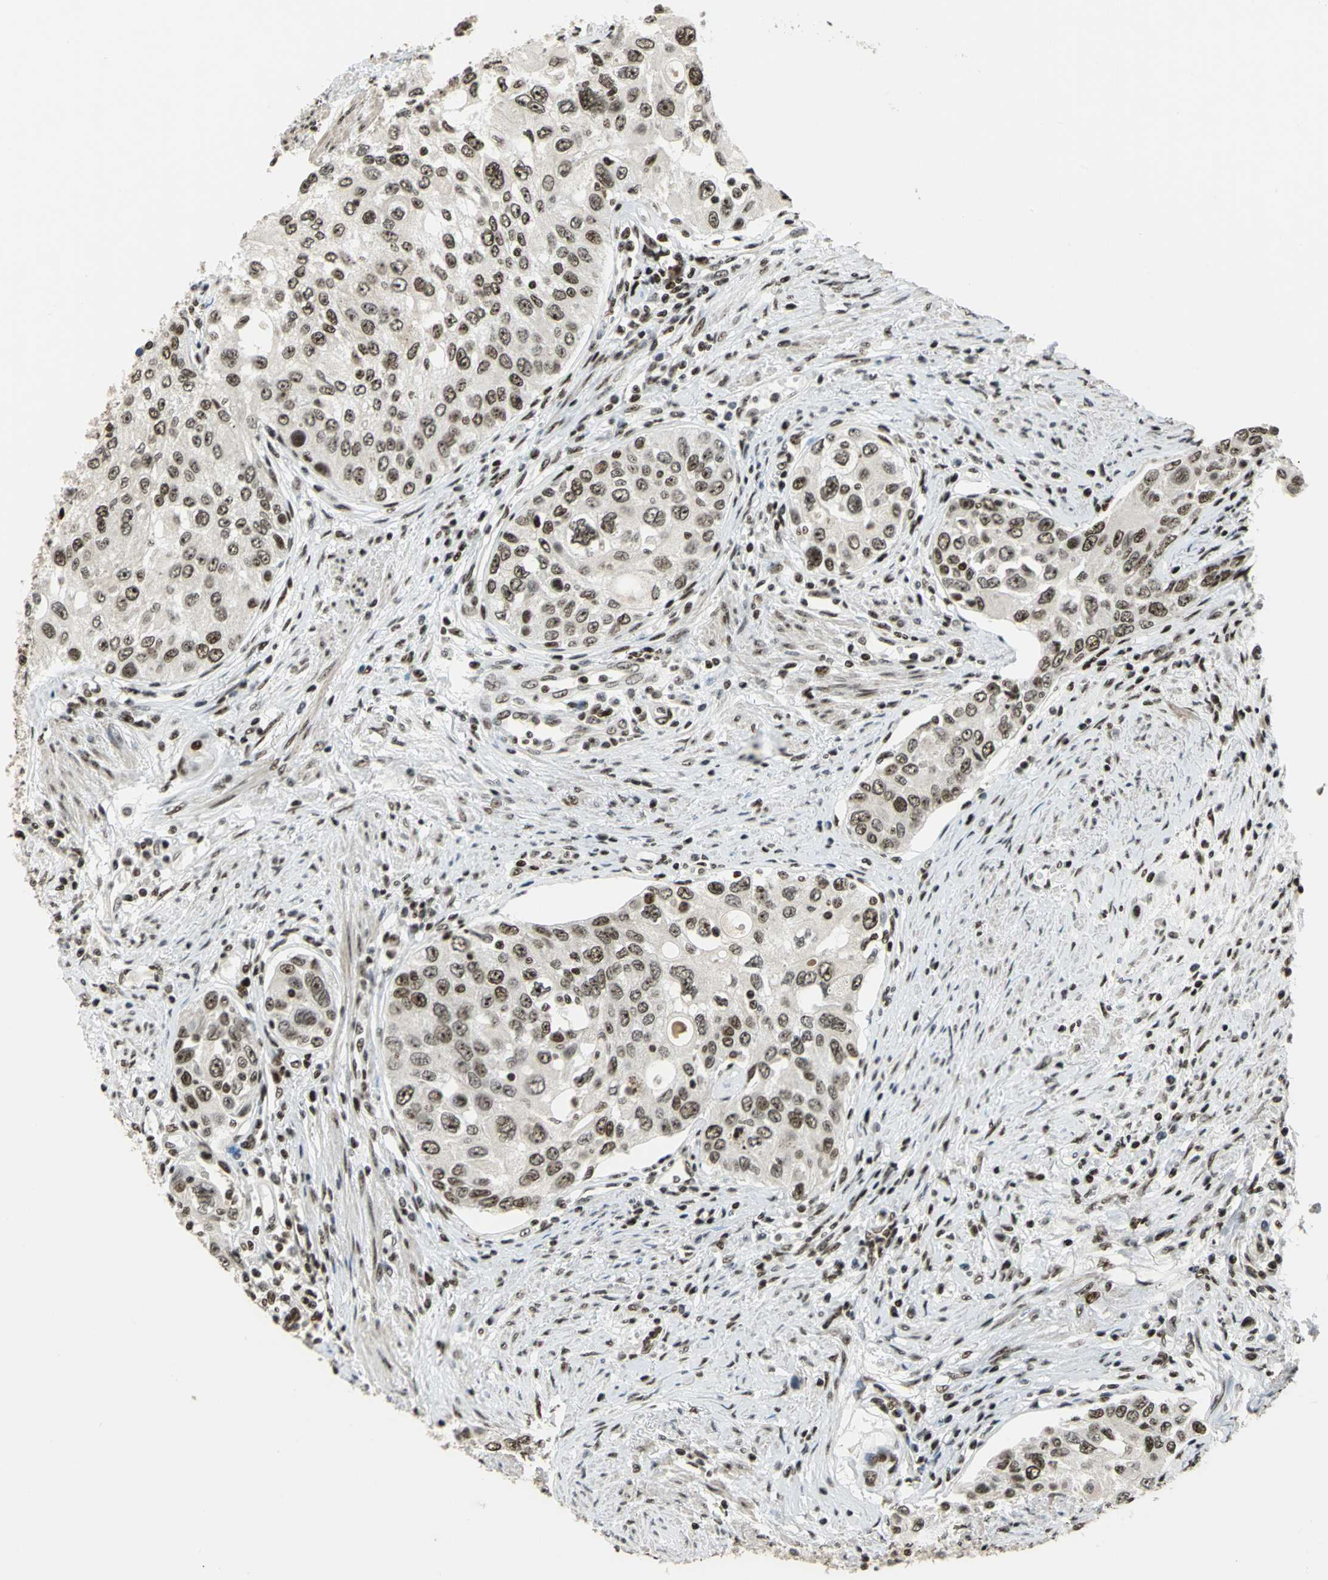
{"staining": {"intensity": "moderate", "quantity": "25%-75%", "location": "nuclear"}, "tissue": "urothelial cancer", "cell_type": "Tumor cells", "image_type": "cancer", "snomed": [{"axis": "morphology", "description": "Urothelial carcinoma, High grade"}, {"axis": "topography", "description": "Urinary bladder"}], "caption": "The photomicrograph exhibits staining of urothelial cancer, revealing moderate nuclear protein staining (brown color) within tumor cells.", "gene": "UBTF", "patient": {"sex": "female", "age": 56}}